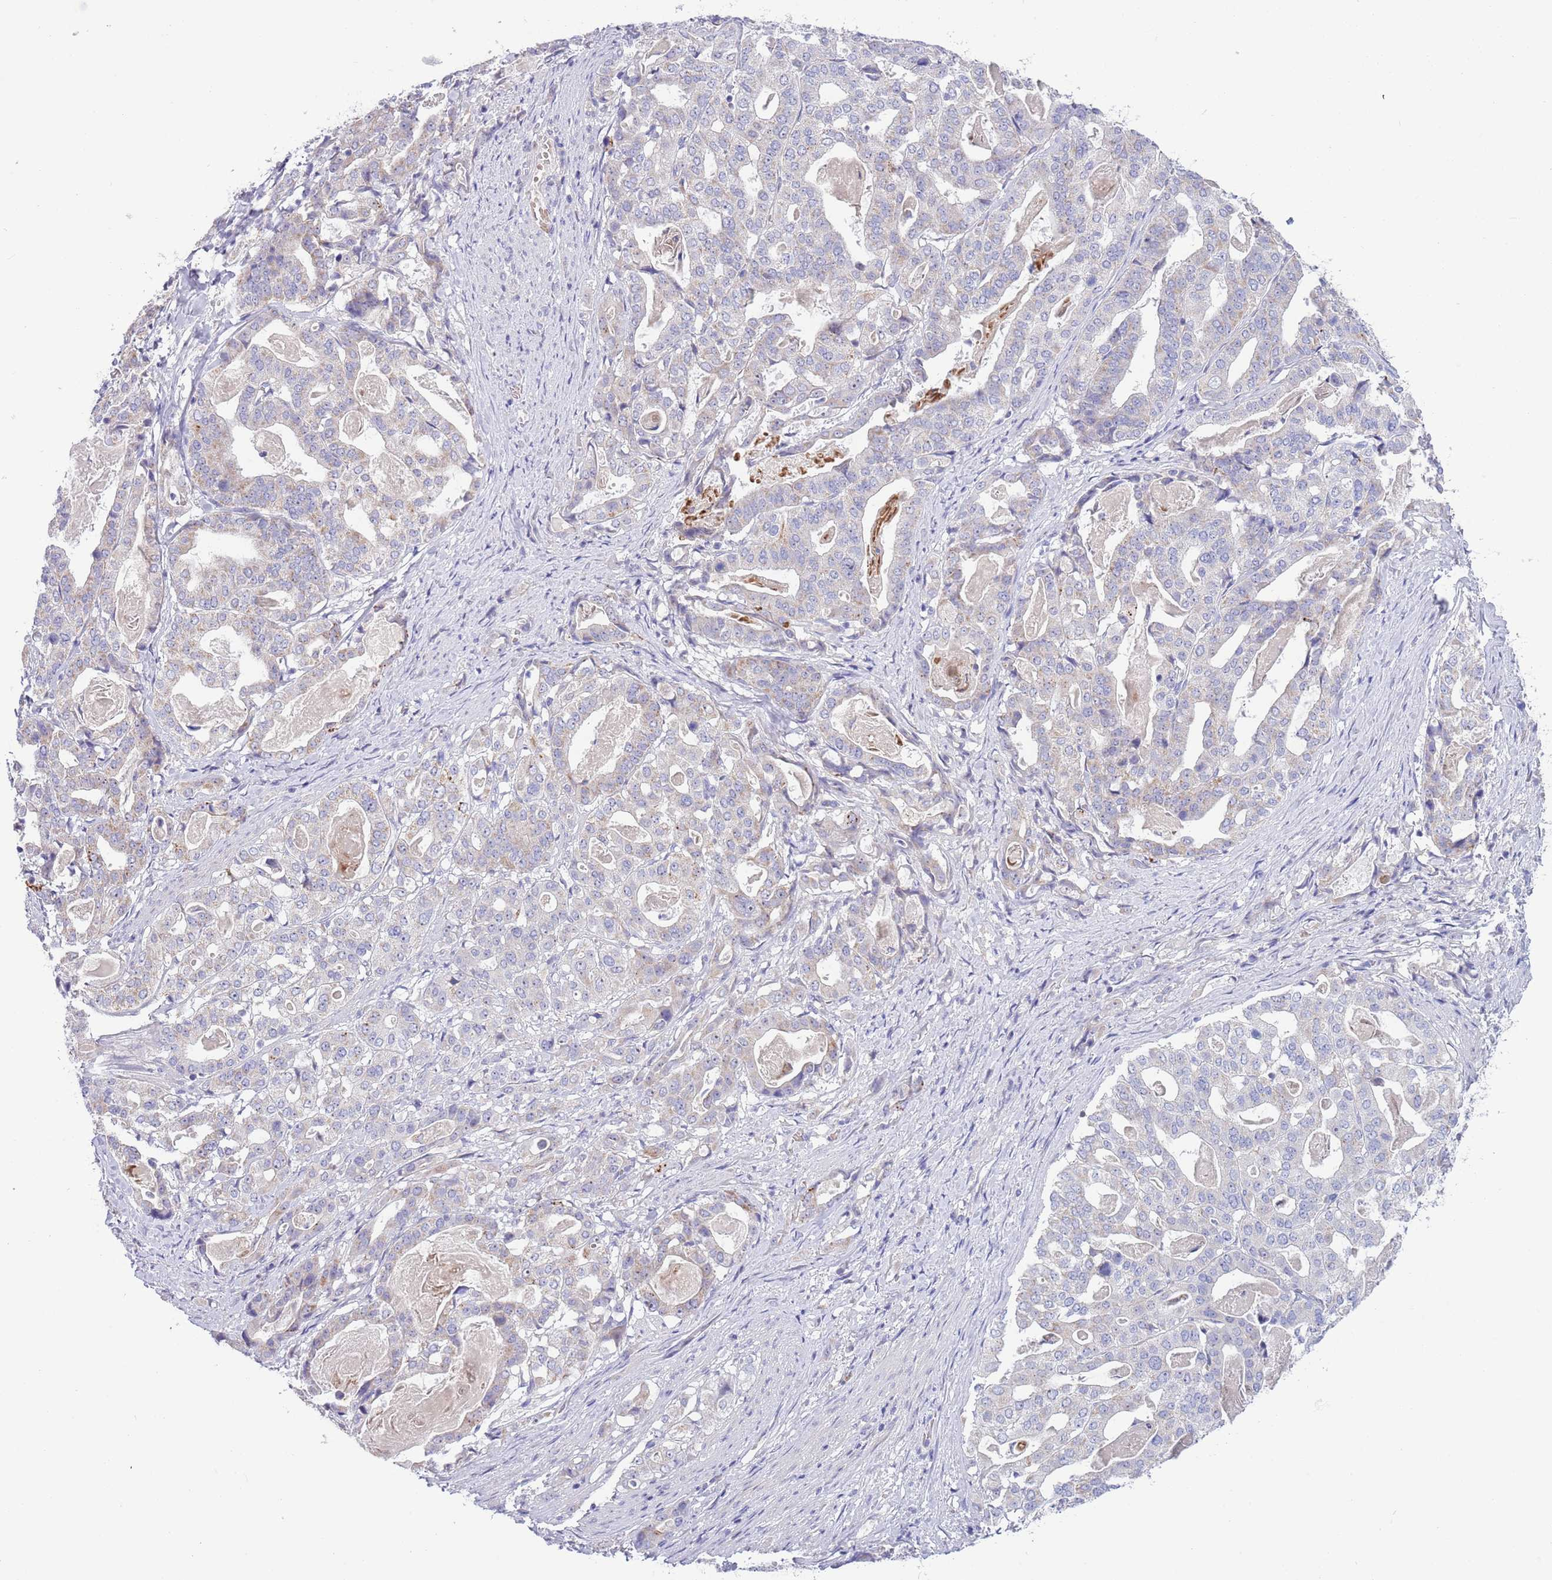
{"staining": {"intensity": "negative", "quantity": "none", "location": "none"}, "tissue": "stomach cancer", "cell_type": "Tumor cells", "image_type": "cancer", "snomed": [{"axis": "morphology", "description": "Adenocarcinoma, NOS"}, {"axis": "topography", "description": "Stomach"}], "caption": "Immunohistochemistry (IHC) image of neoplastic tissue: stomach adenocarcinoma stained with DAB exhibits no significant protein expression in tumor cells.", "gene": "DDHD1", "patient": {"sex": "male", "age": 48}}